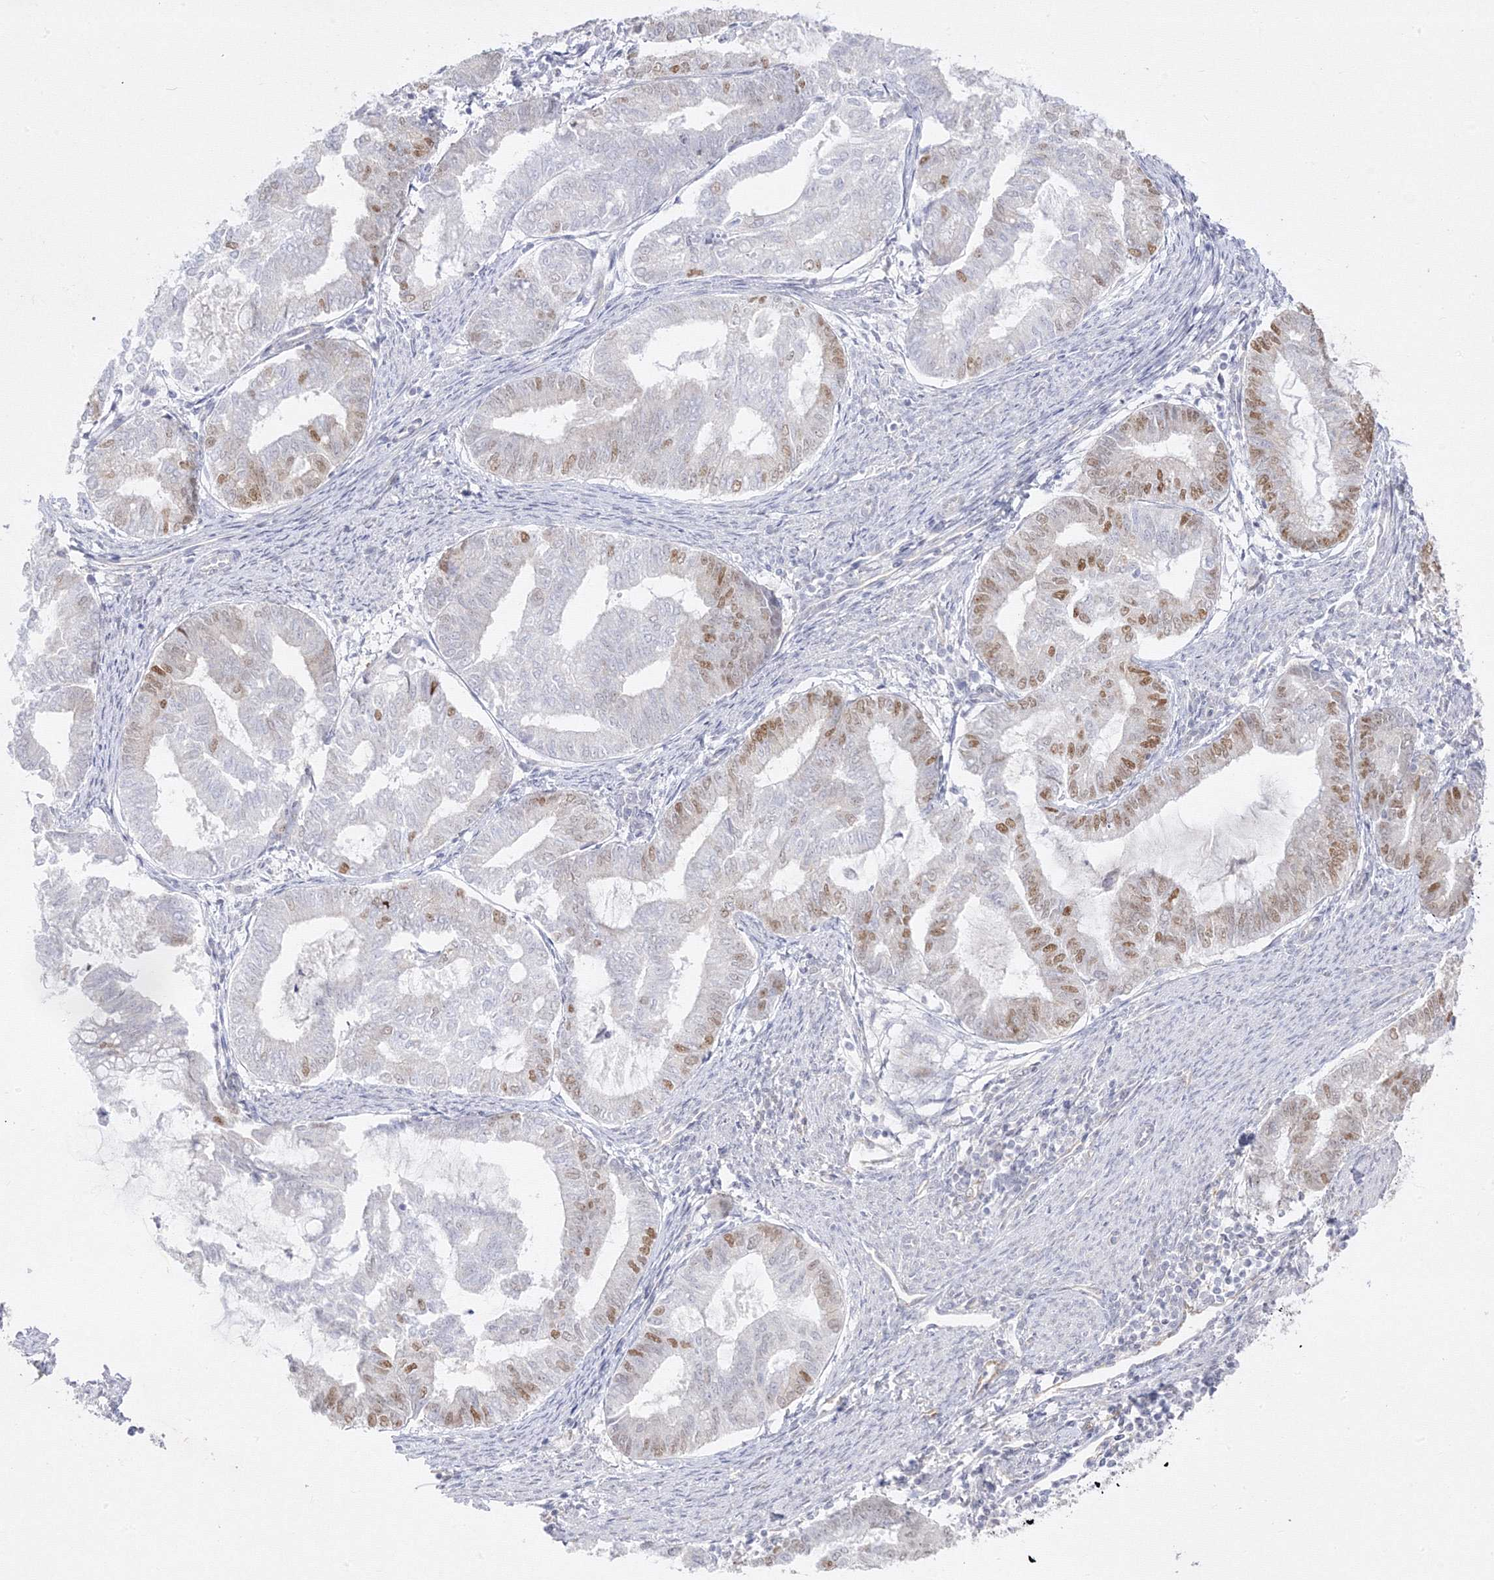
{"staining": {"intensity": "moderate", "quantity": "<25%", "location": "nuclear"}, "tissue": "endometrial cancer", "cell_type": "Tumor cells", "image_type": "cancer", "snomed": [{"axis": "morphology", "description": "Adenocarcinoma, NOS"}, {"axis": "topography", "description": "Endometrium"}], "caption": "Immunohistochemistry staining of adenocarcinoma (endometrial), which displays low levels of moderate nuclear staining in about <25% of tumor cells indicating moderate nuclear protein staining. The staining was performed using DAB (brown) for protein detection and nuclei were counterstained in hematoxylin (blue).", "gene": "C2CD2", "patient": {"sex": "female", "age": 79}}